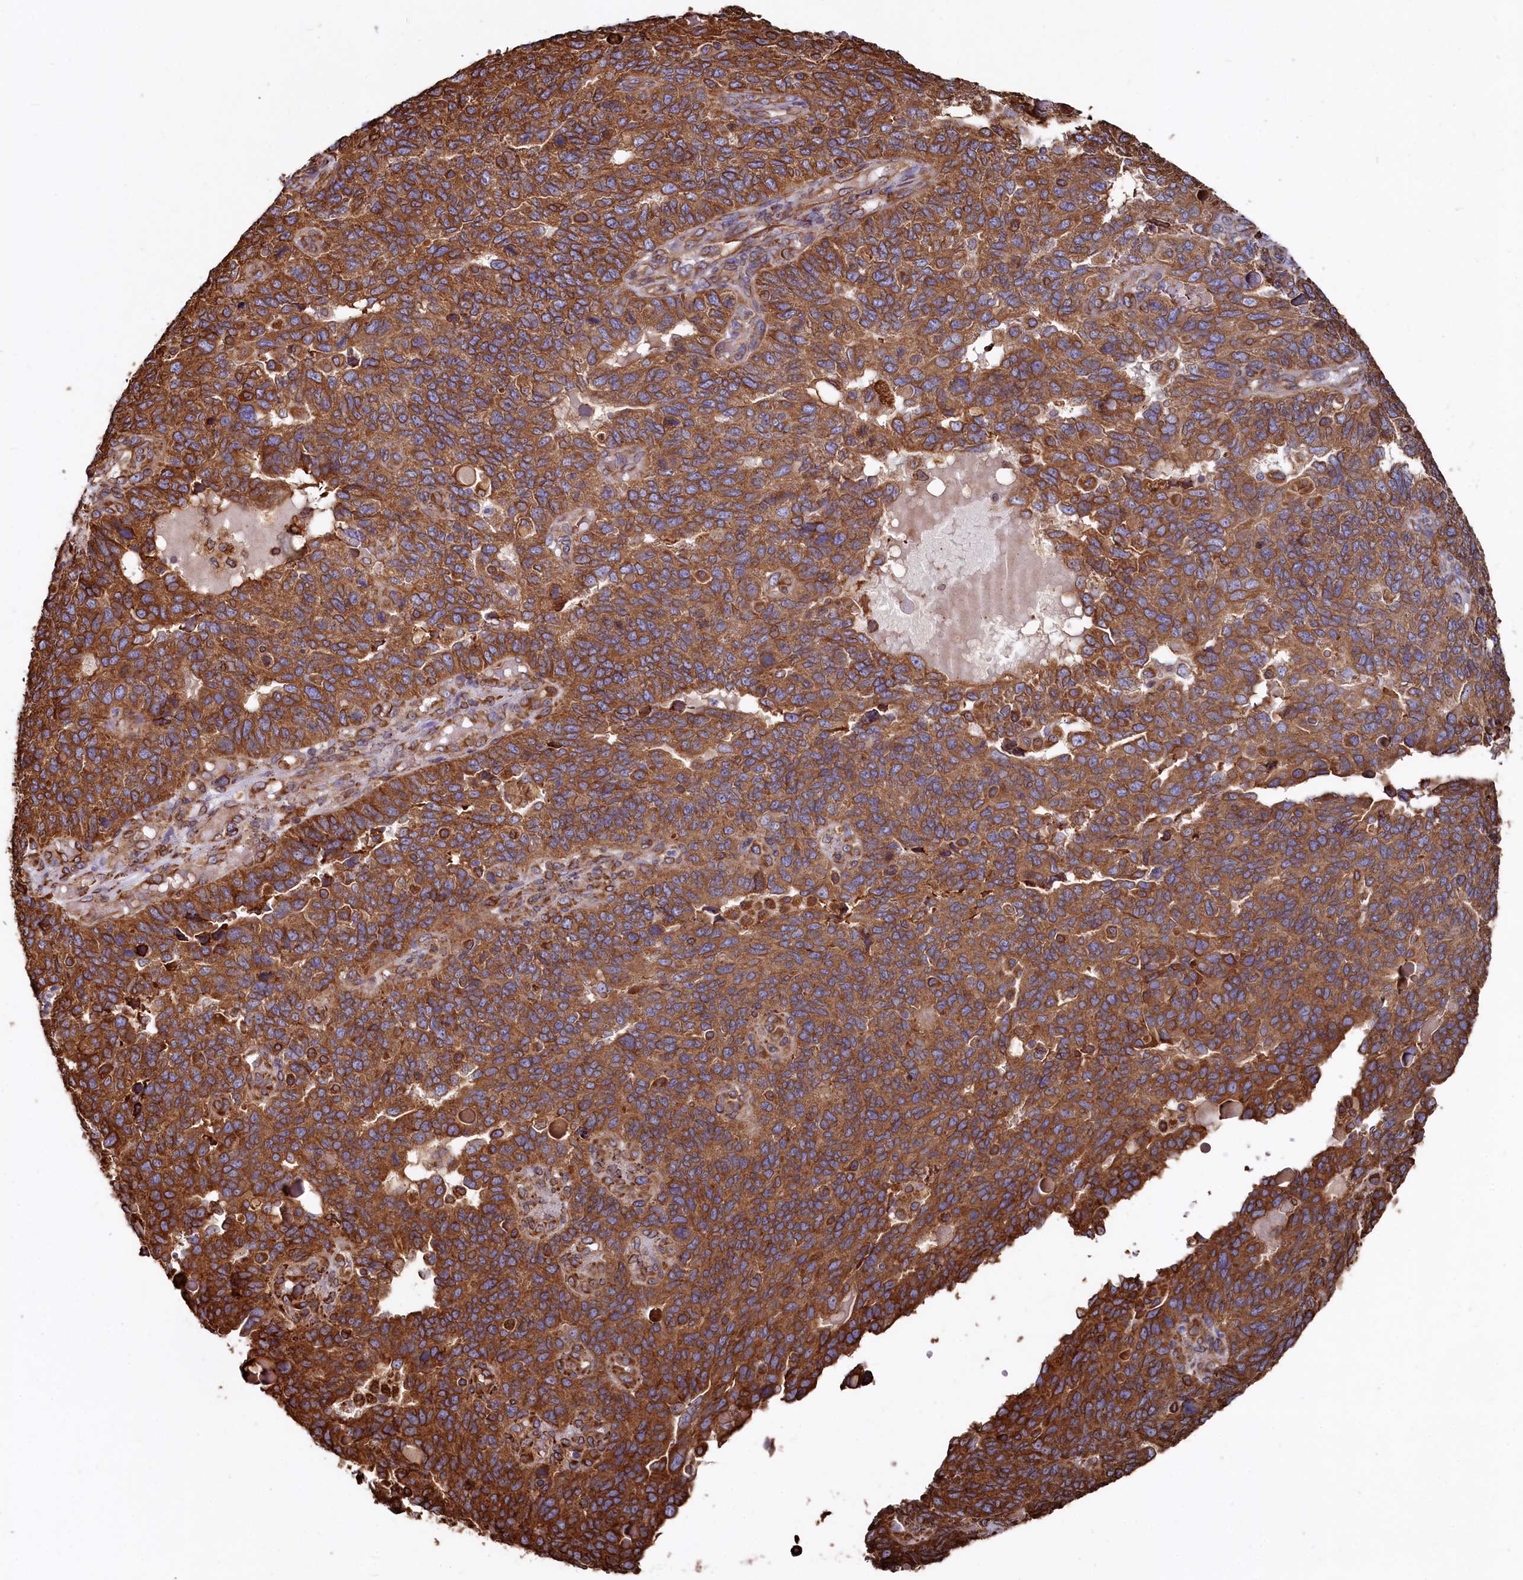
{"staining": {"intensity": "strong", "quantity": ">75%", "location": "cytoplasmic/membranous"}, "tissue": "endometrial cancer", "cell_type": "Tumor cells", "image_type": "cancer", "snomed": [{"axis": "morphology", "description": "Adenocarcinoma, NOS"}, {"axis": "topography", "description": "Endometrium"}], "caption": "Protein positivity by immunohistochemistry (IHC) exhibits strong cytoplasmic/membranous positivity in about >75% of tumor cells in endometrial adenocarcinoma.", "gene": "NEURL1B", "patient": {"sex": "female", "age": 66}}